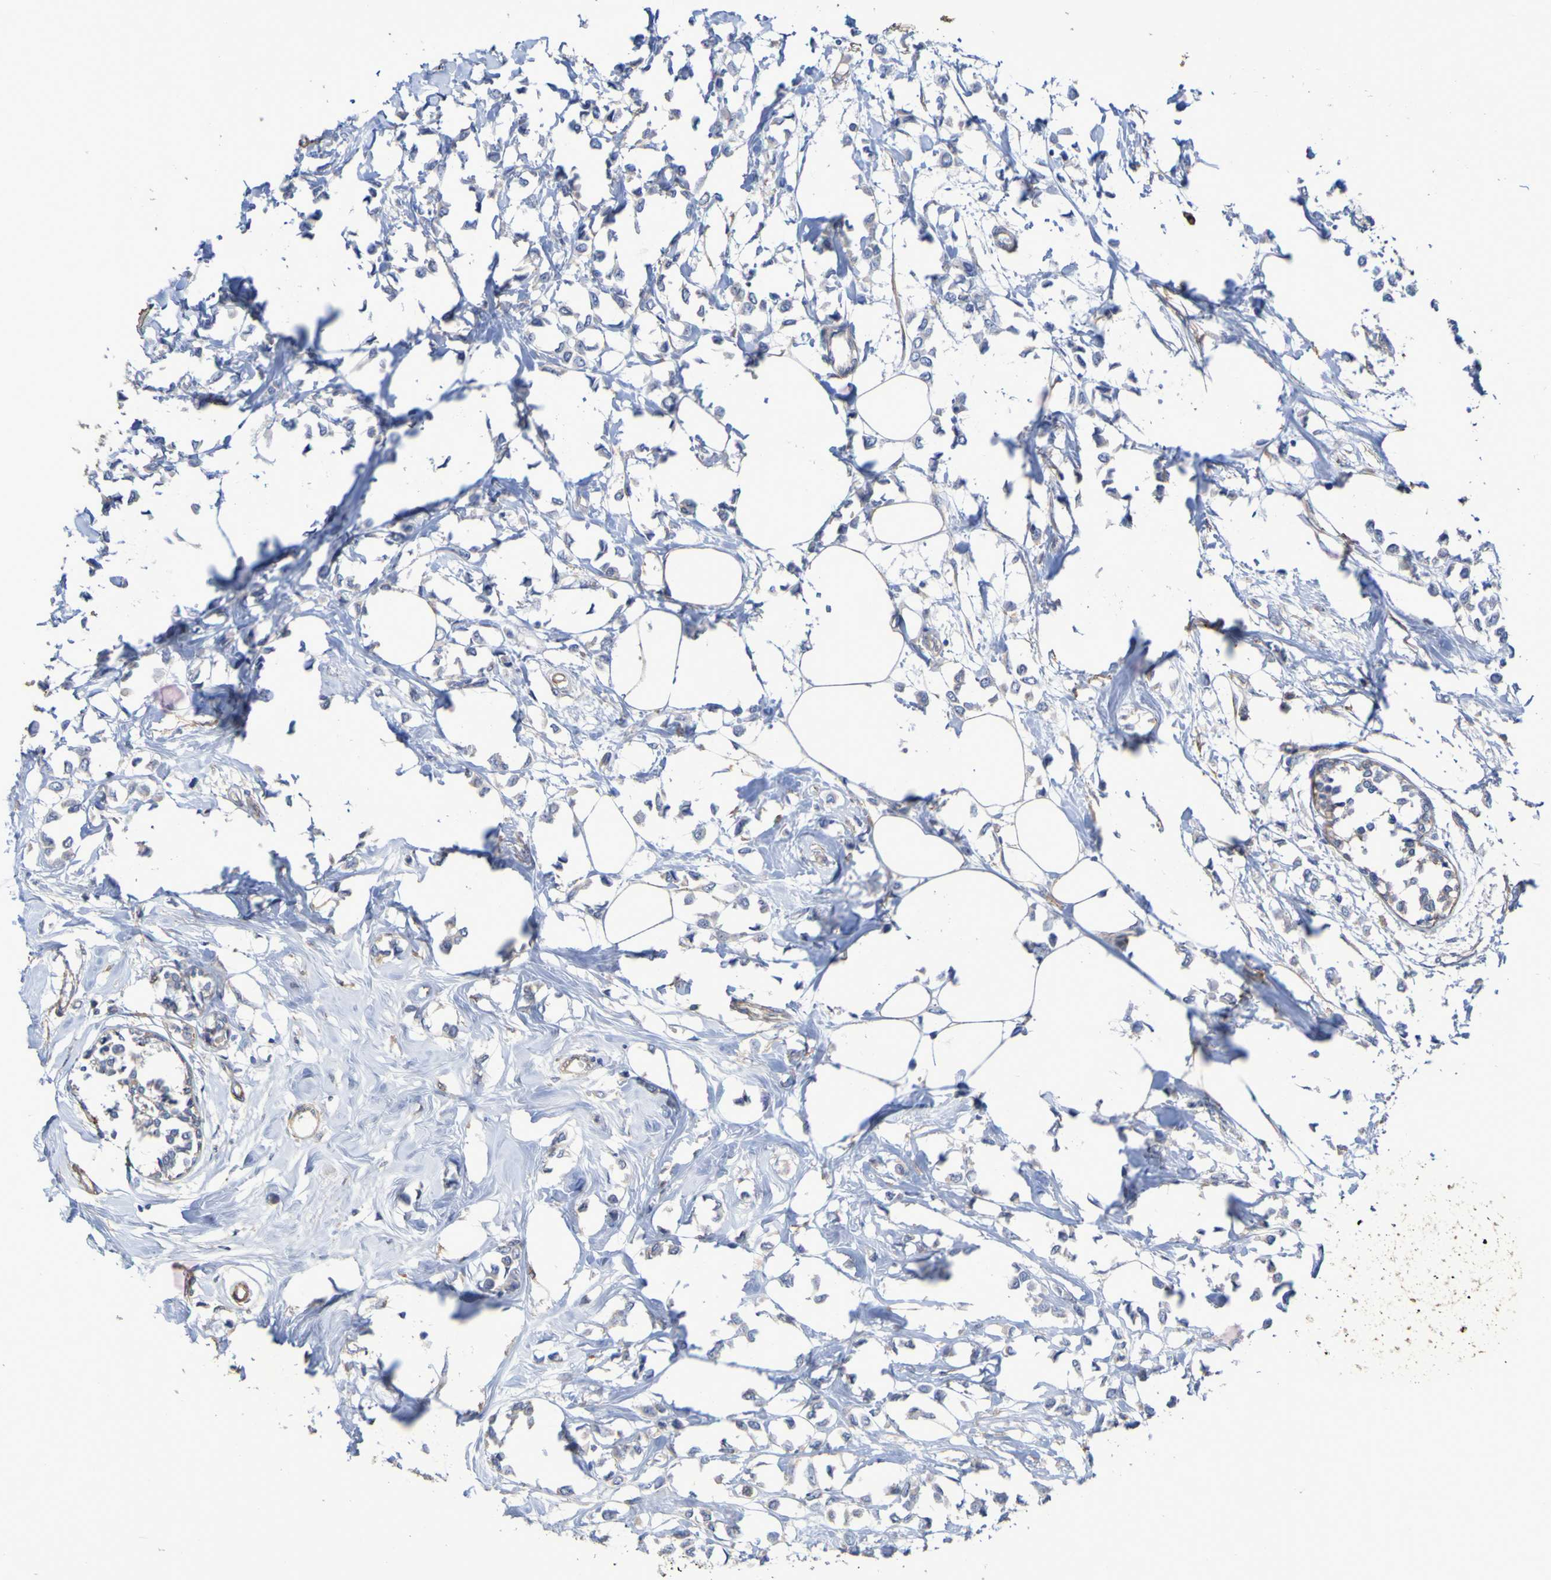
{"staining": {"intensity": "negative", "quantity": "none", "location": "none"}, "tissue": "breast cancer", "cell_type": "Tumor cells", "image_type": "cancer", "snomed": [{"axis": "morphology", "description": "Lobular carcinoma"}, {"axis": "topography", "description": "Breast"}], "caption": "High power microscopy micrograph of an immunohistochemistry (IHC) micrograph of breast lobular carcinoma, revealing no significant positivity in tumor cells.", "gene": "SRPRB", "patient": {"sex": "female", "age": 51}}